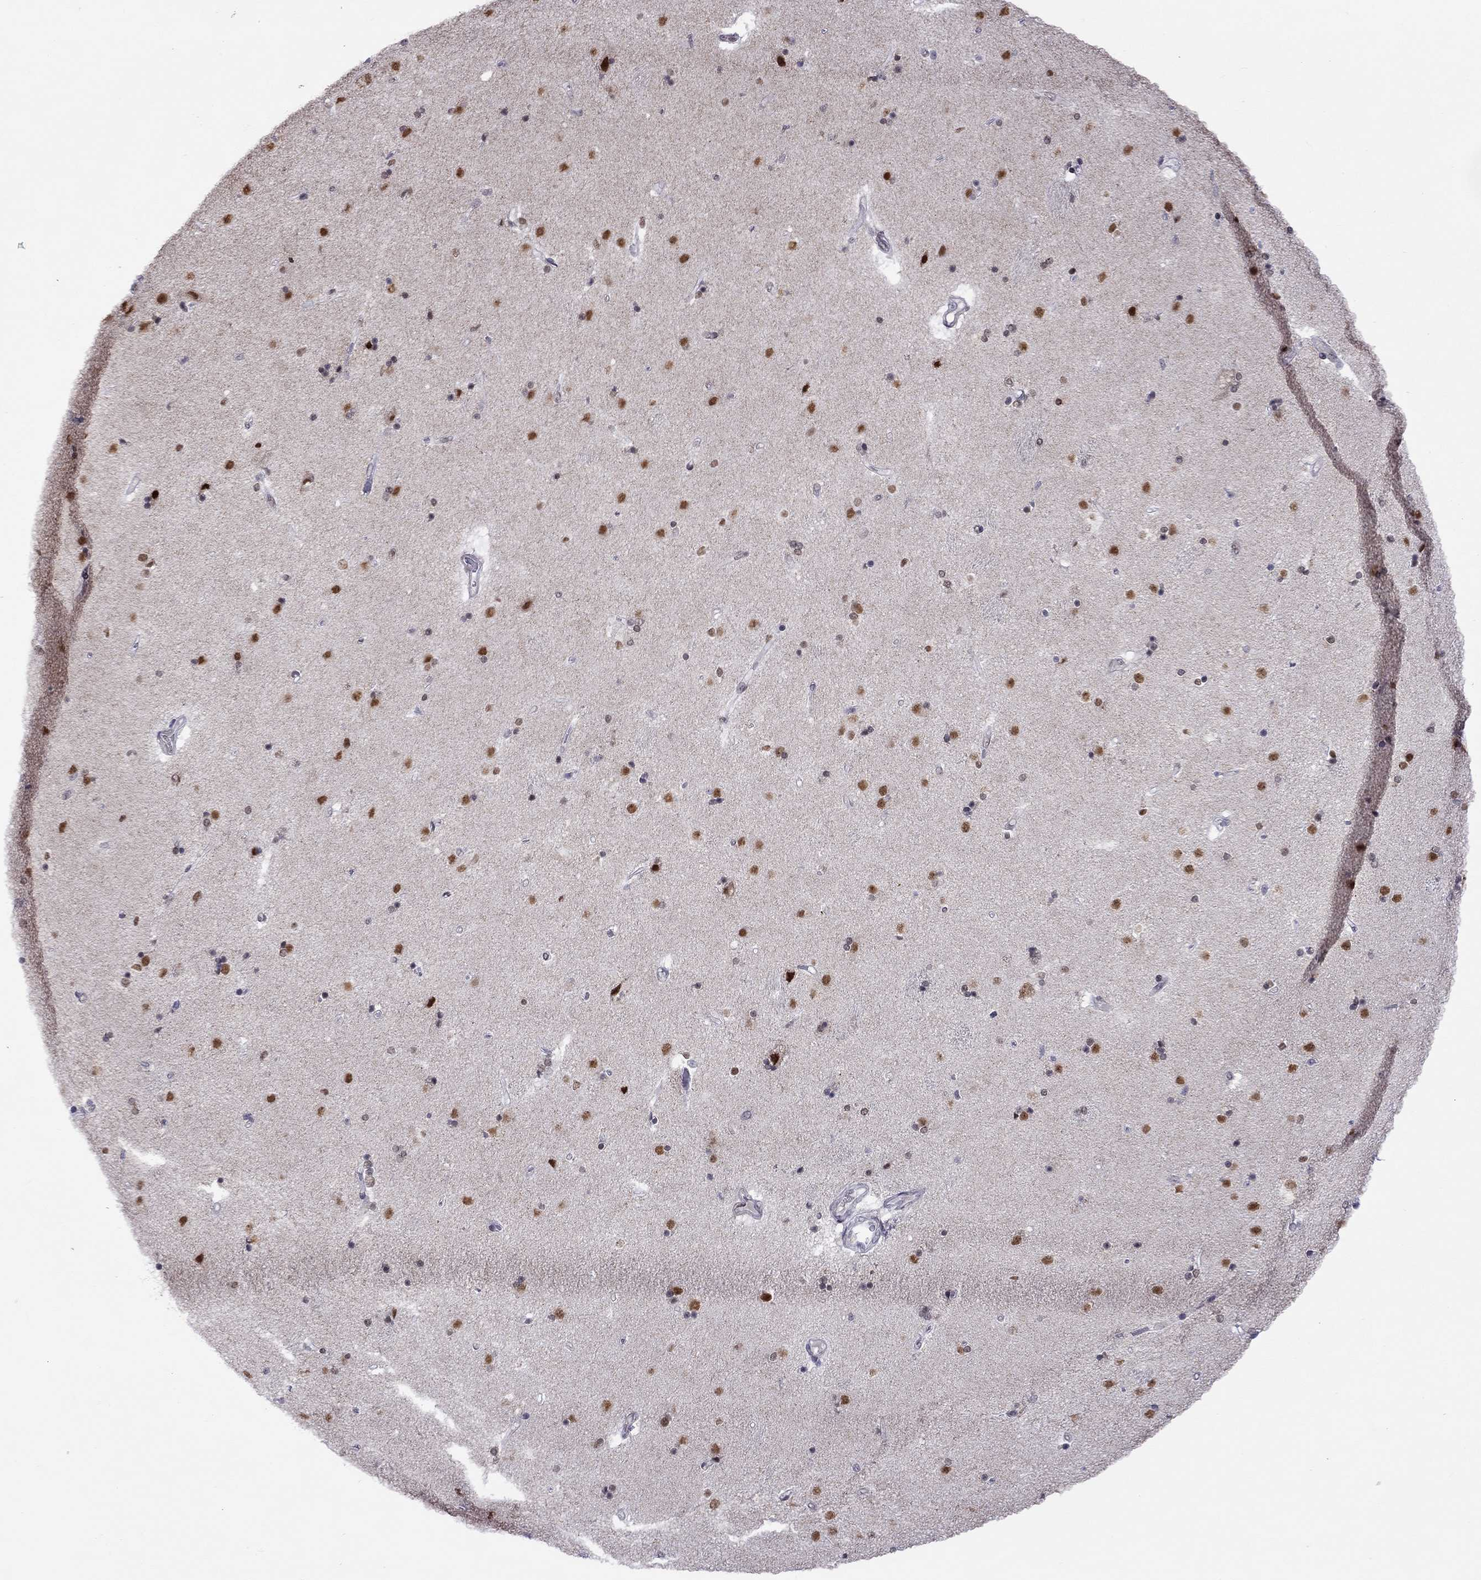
{"staining": {"intensity": "strong", "quantity": "<25%", "location": "nuclear"}, "tissue": "caudate", "cell_type": "Glial cells", "image_type": "normal", "snomed": [{"axis": "morphology", "description": "Normal tissue, NOS"}, {"axis": "topography", "description": "Lateral ventricle wall"}], "caption": "The photomicrograph displays a brown stain indicating the presence of a protein in the nuclear of glial cells in caudate. Nuclei are stained in blue.", "gene": "HES5", "patient": {"sex": "male", "age": 54}}